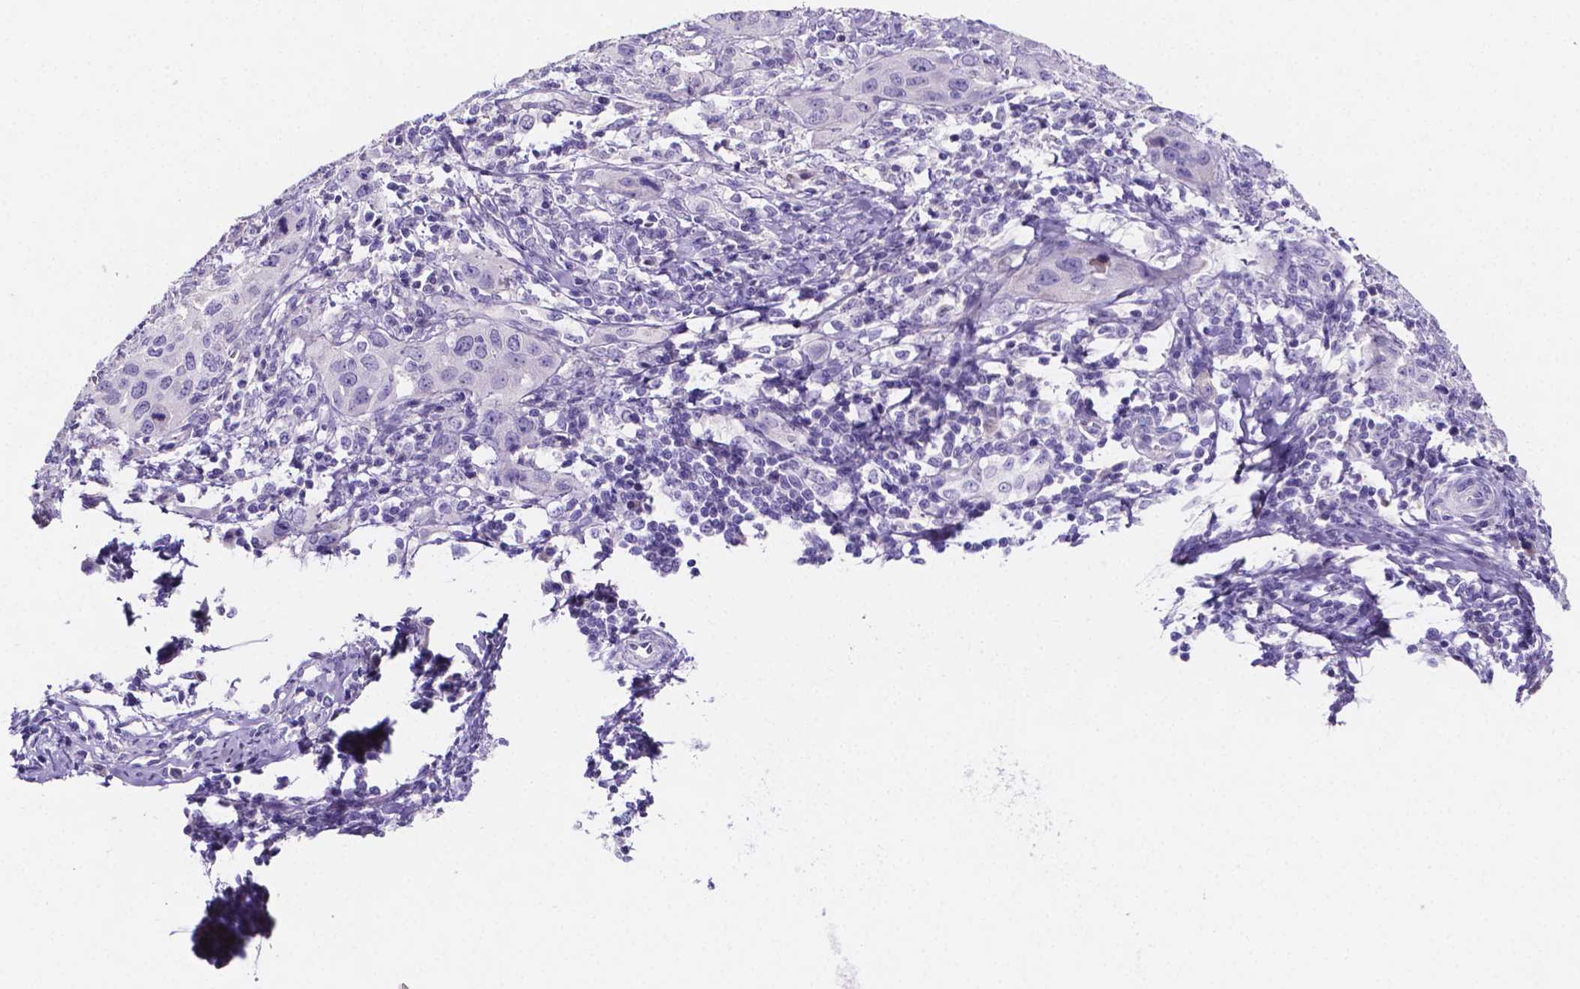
{"staining": {"intensity": "negative", "quantity": "none", "location": "none"}, "tissue": "breast cancer", "cell_type": "Tumor cells", "image_type": "cancer", "snomed": [{"axis": "morphology", "description": "Duct carcinoma"}, {"axis": "topography", "description": "Breast"}], "caption": "The micrograph demonstrates no significant staining in tumor cells of breast infiltrating ductal carcinoma.", "gene": "NRGN", "patient": {"sex": "female", "age": 27}}